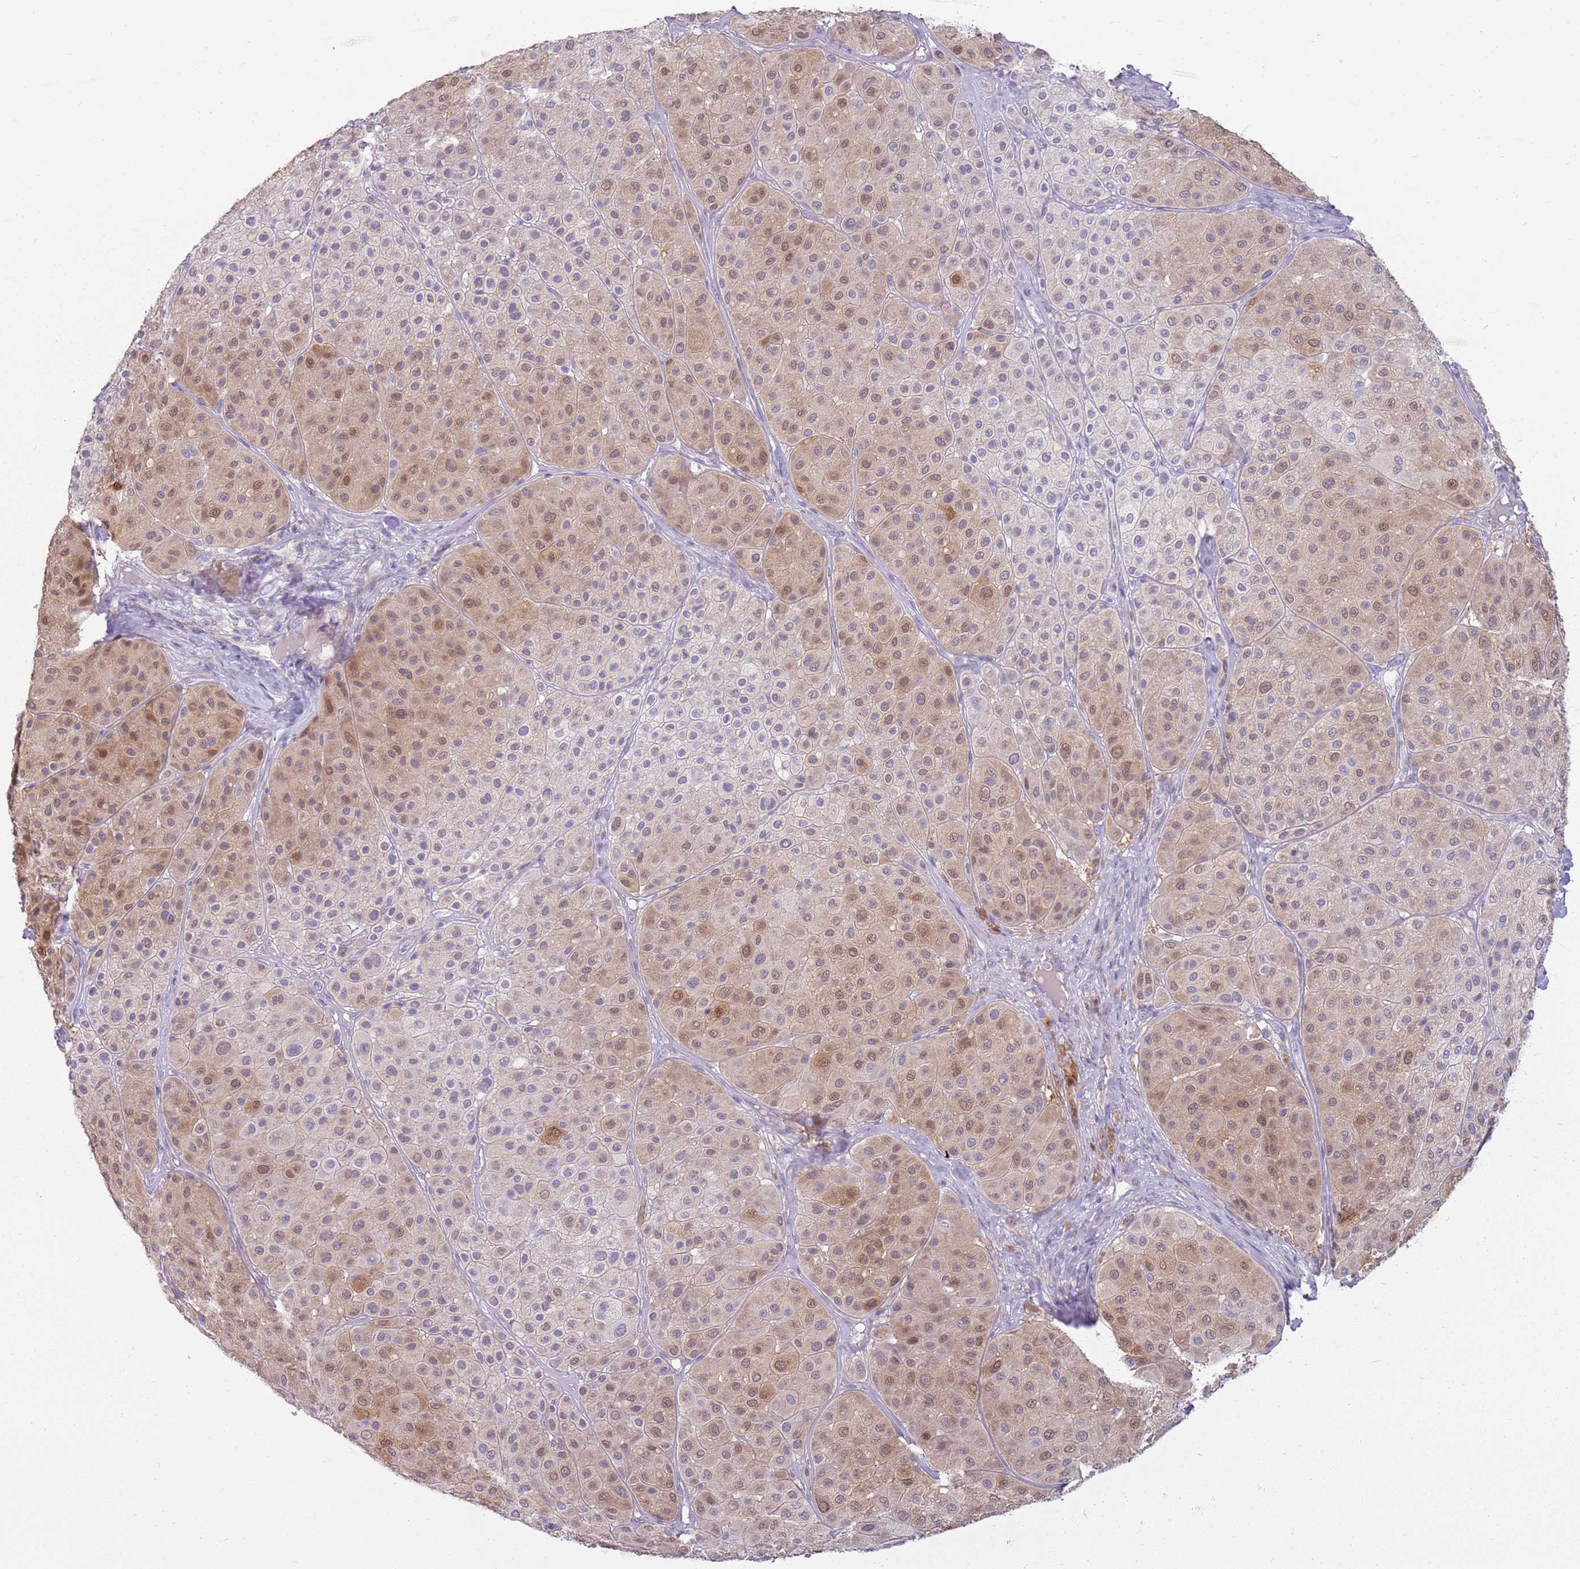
{"staining": {"intensity": "weak", "quantity": "25%-75%", "location": "cytoplasmic/membranous,nuclear"}, "tissue": "melanoma", "cell_type": "Tumor cells", "image_type": "cancer", "snomed": [{"axis": "morphology", "description": "Malignant melanoma, Metastatic site"}, {"axis": "topography", "description": "Smooth muscle"}], "caption": "Malignant melanoma (metastatic site) tissue demonstrates weak cytoplasmic/membranous and nuclear positivity in approximately 25%-75% of tumor cells", "gene": "DIPK1C", "patient": {"sex": "male", "age": 41}}